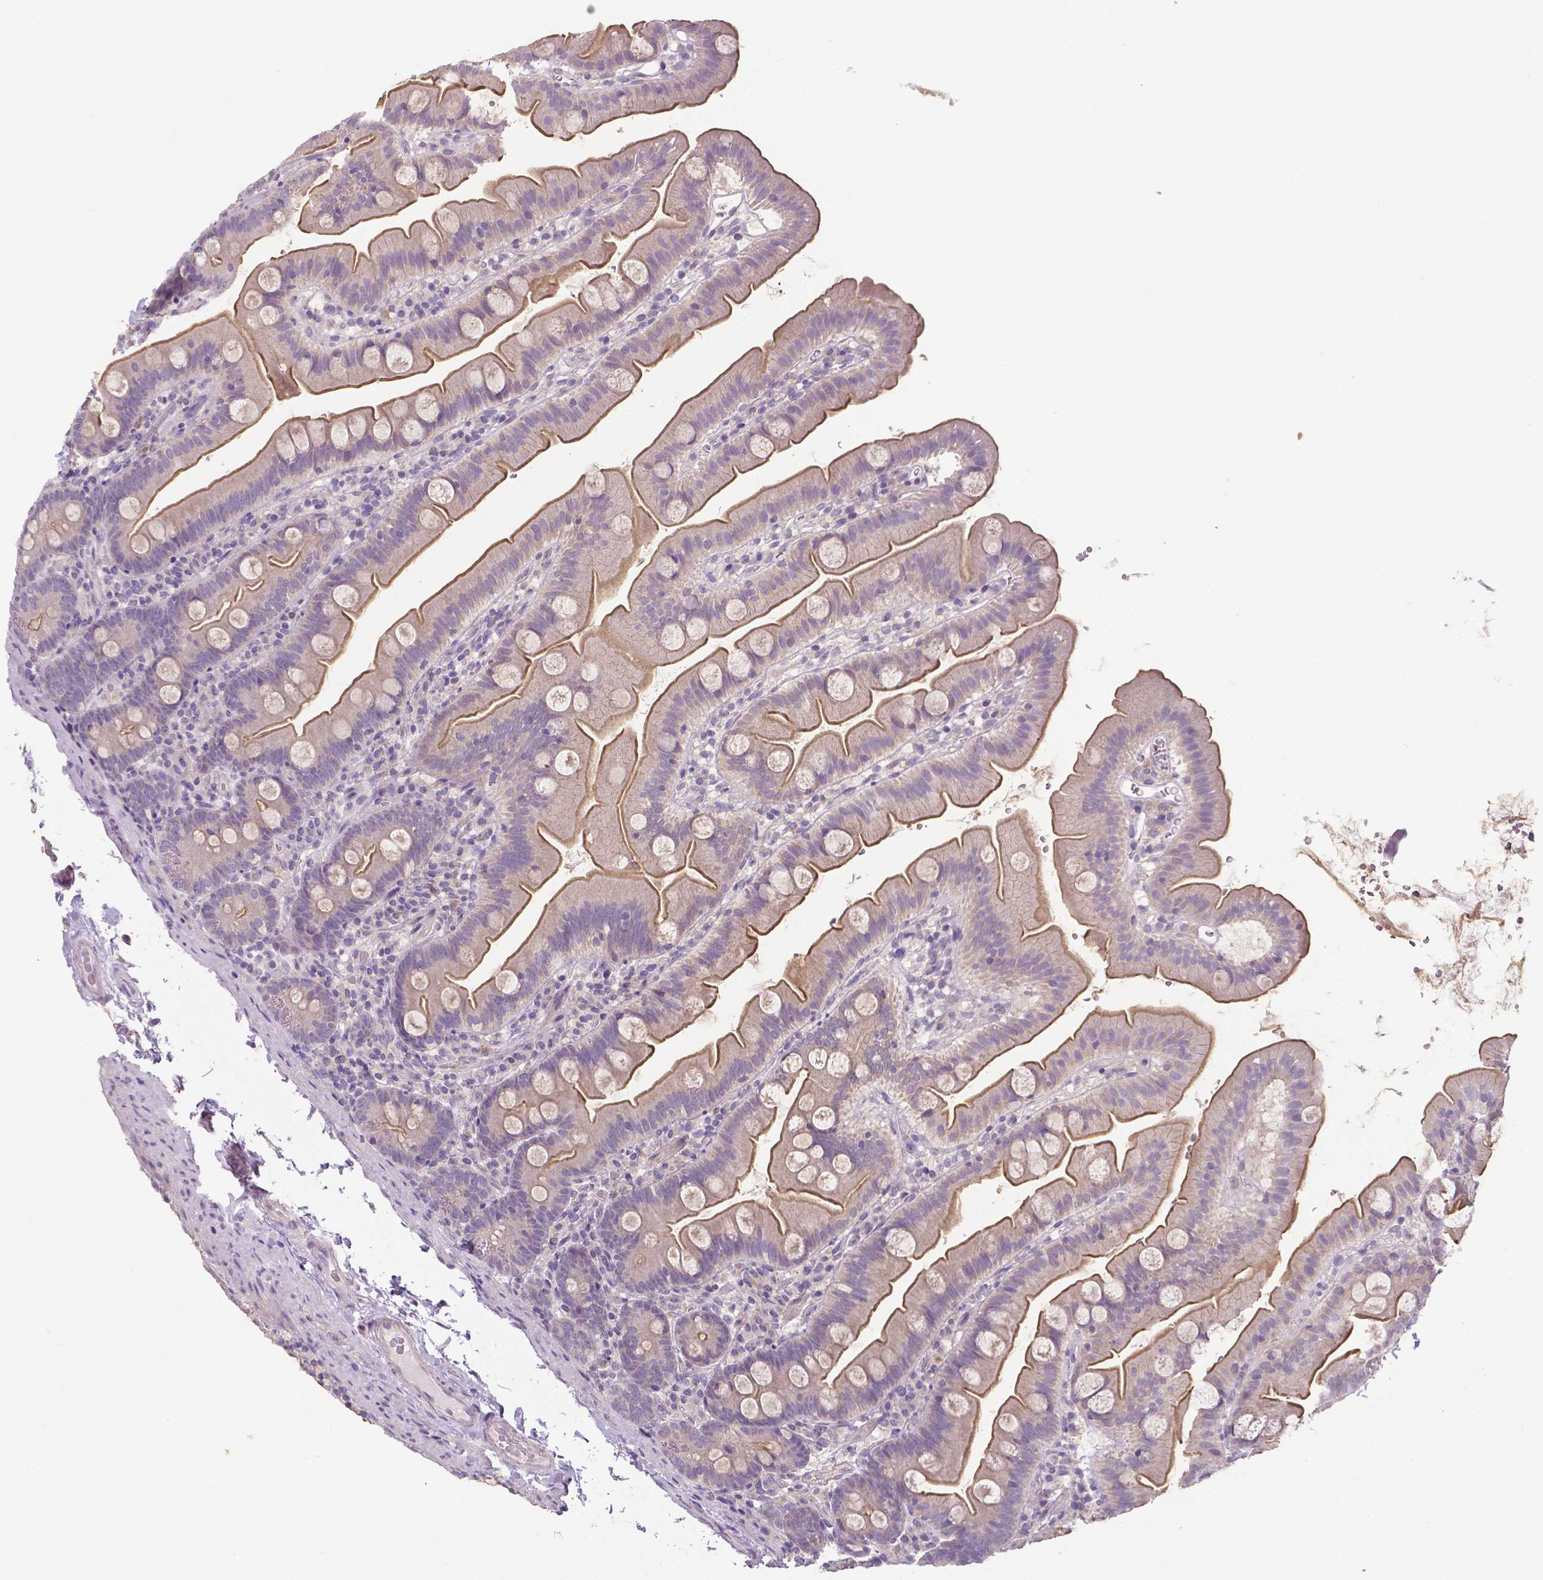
{"staining": {"intensity": "moderate", "quantity": "25%-75%", "location": "cytoplasmic/membranous"}, "tissue": "small intestine", "cell_type": "Glandular cells", "image_type": "normal", "snomed": [{"axis": "morphology", "description": "Normal tissue, NOS"}, {"axis": "topography", "description": "Small intestine"}], "caption": "High-magnification brightfield microscopy of unremarkable small intestine stained with DAB (3,3'-diaminobenzidine) (brown) and counterstained with hematoxylin (blue). glandular cells exhibit moderate cytoplasmic/membranous staining is identified in approximately25%-75% of cells.", "gene": "CRMP1", "patient": {"sex": "female", "age": 68}}